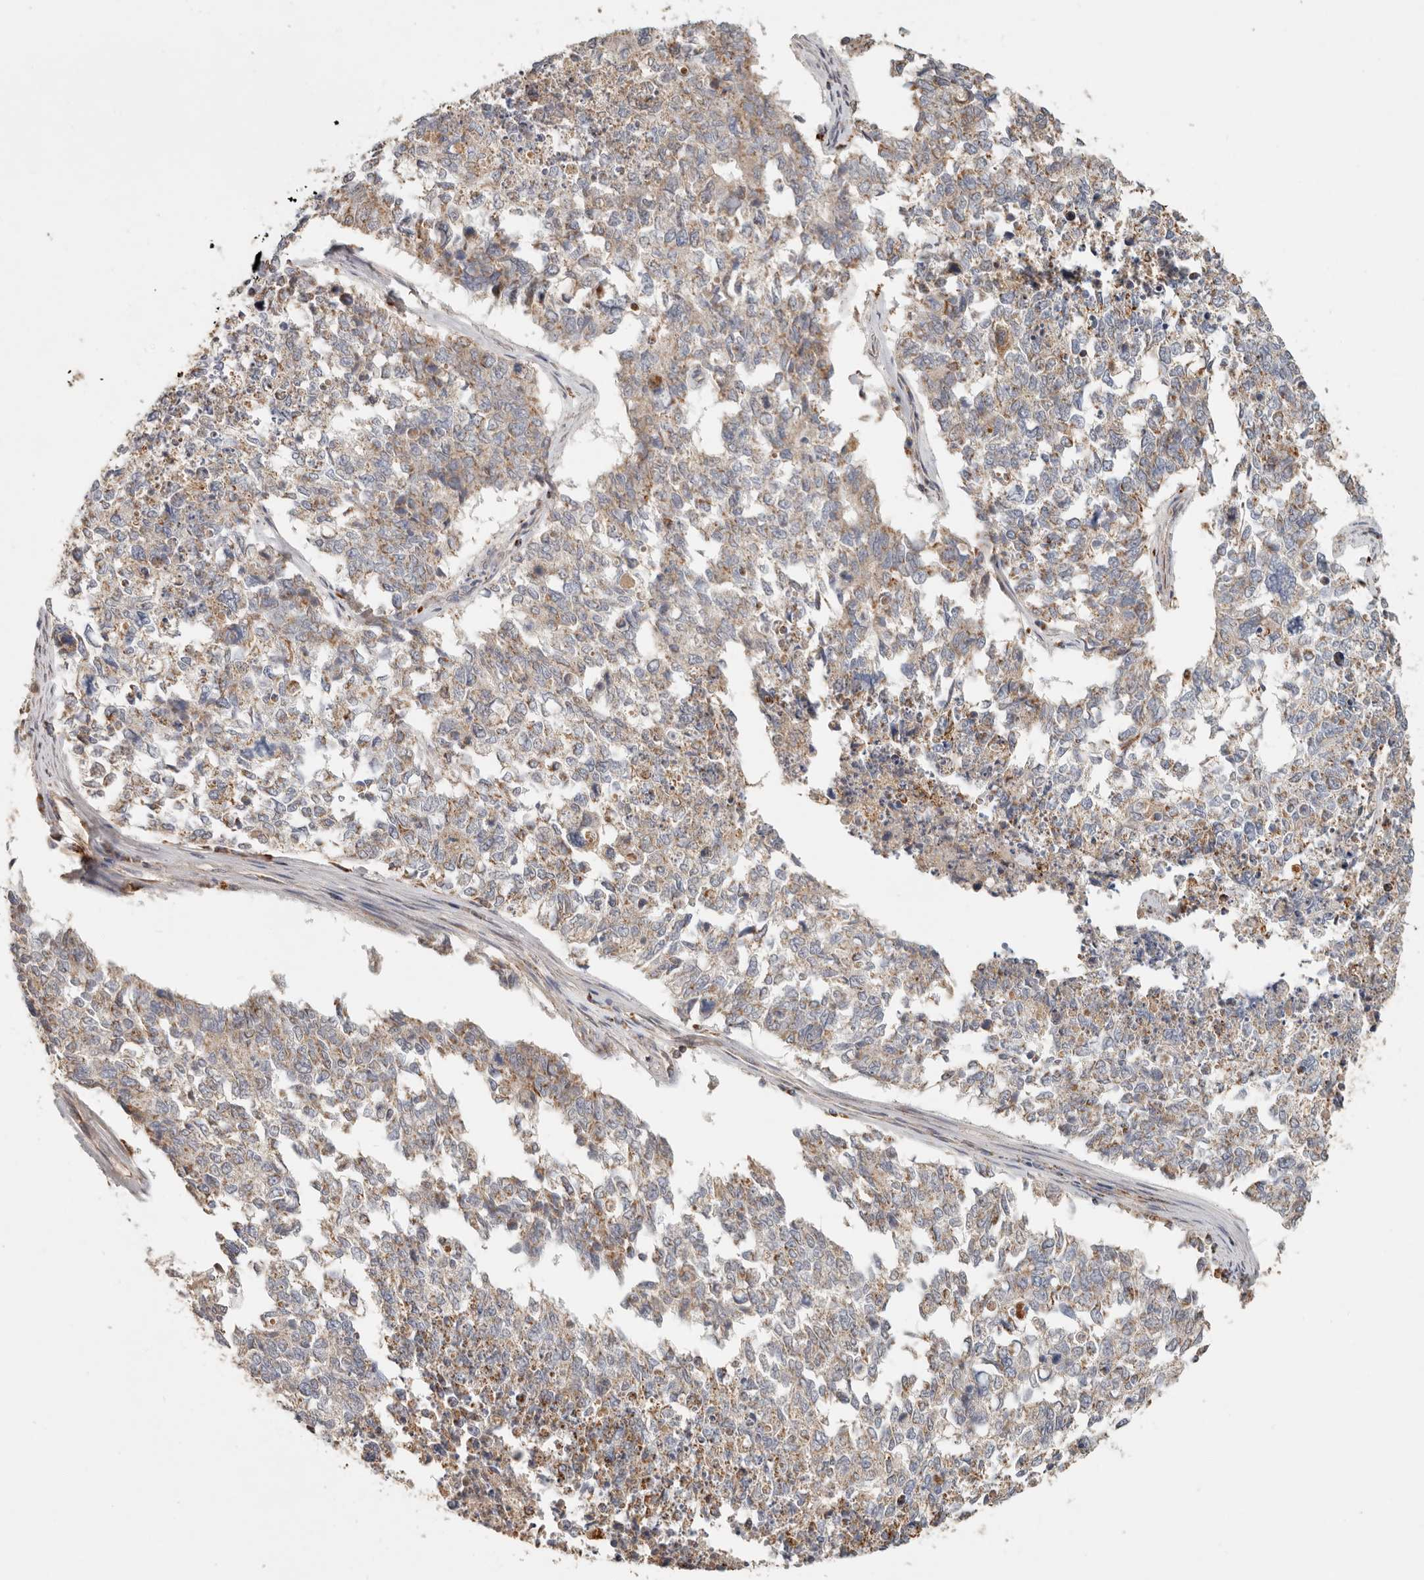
{"staining": {"intensity": "weak", "quantity": ">75%", "location": "cytoplasmic/membranous"}, "tissue": "cervical cancer", "cell_type": "Tumor cells", "image_type": "cancer", "snomed": [{"axis": "morphology", "description": "Squamous cell carcinoma, NOS"}, {"axis": "topography", "description": "Cervix"}], "caption": "Weak cytoplasmic/membranous protein staining is seen in about >75% of tumor cells in cervical cancer.", "gene": "ARHGEF10L", "patient": {"sex": "female", "age": 63}}